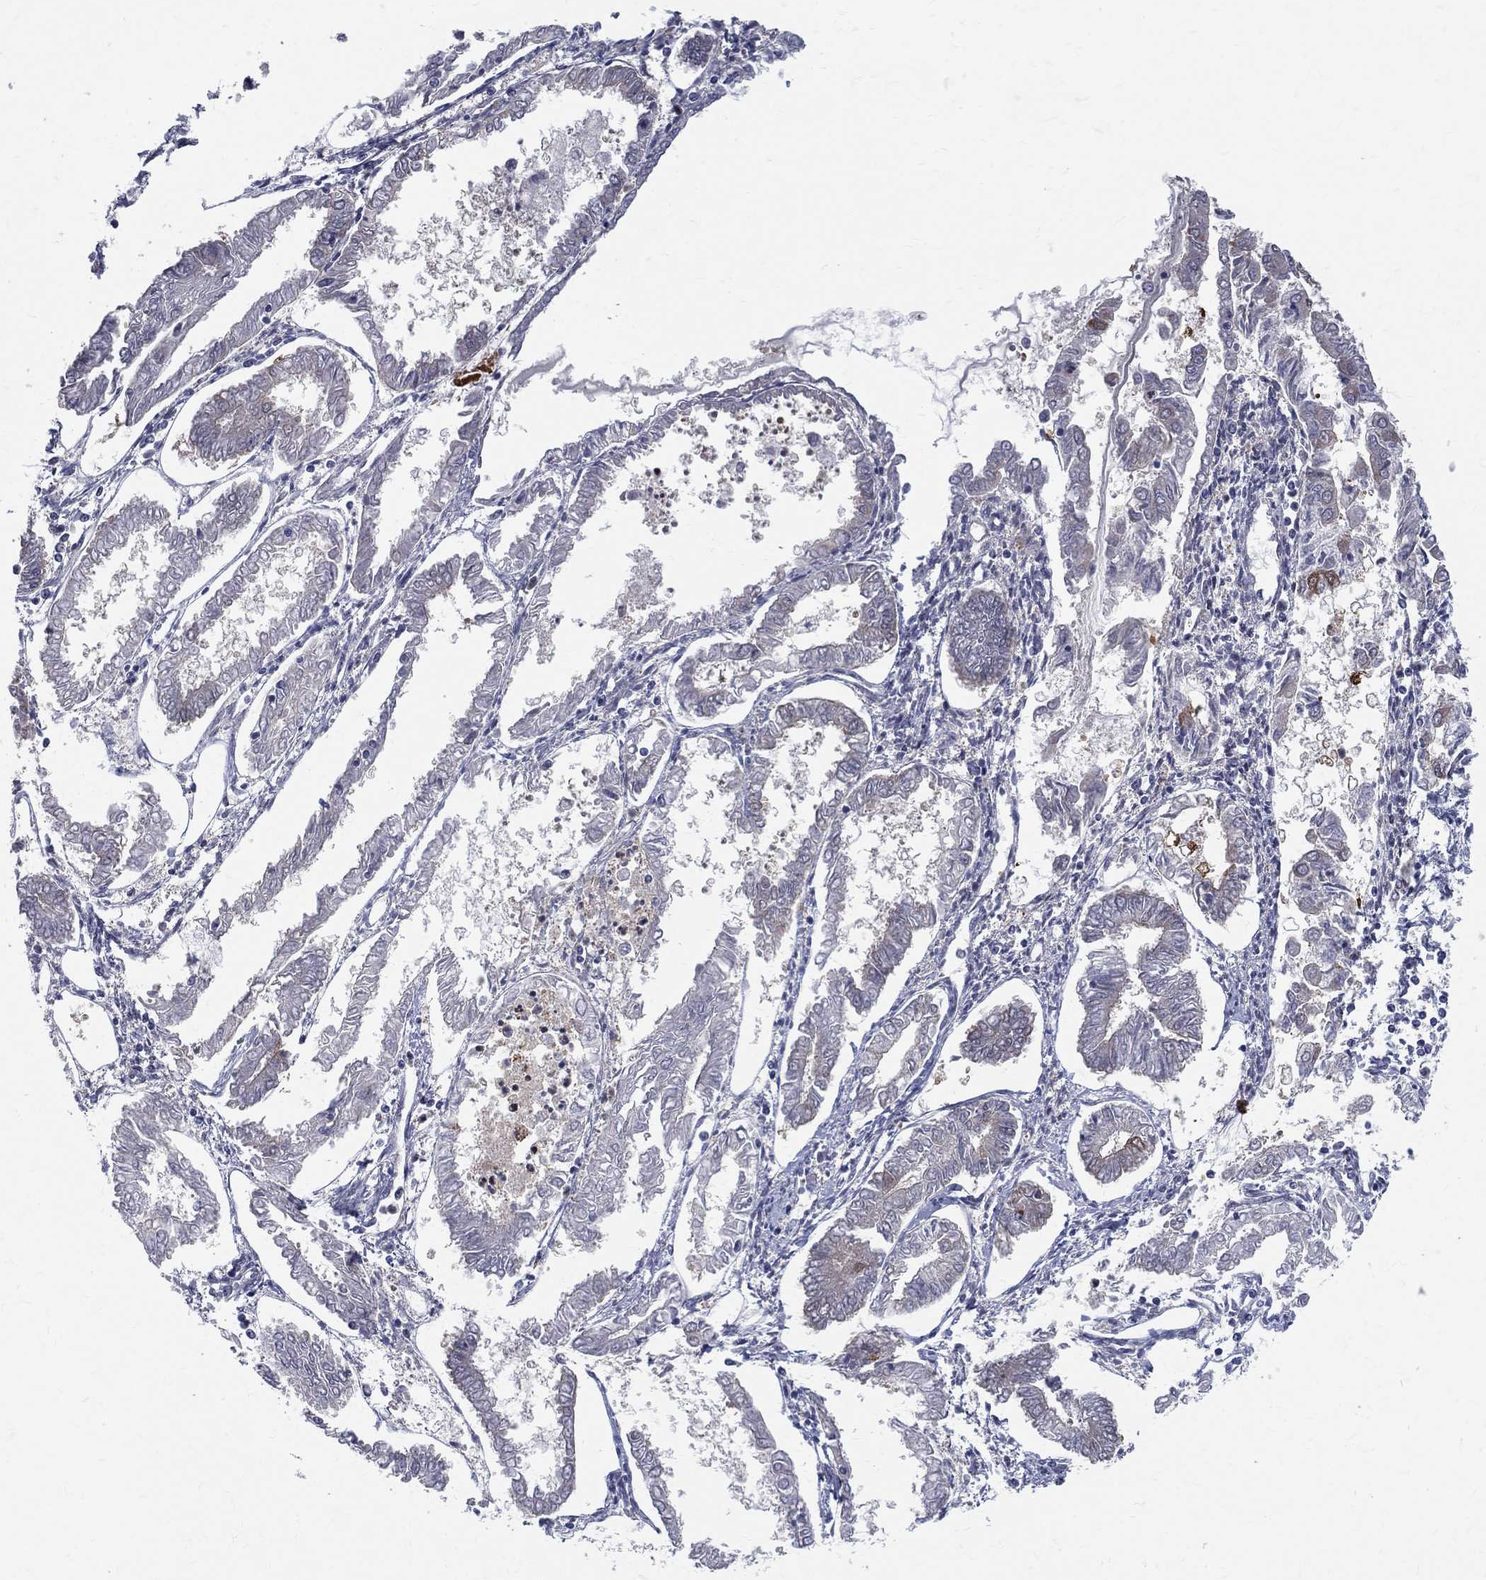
{"staining": {"intensity": "negative", "quantity": "none", "location": "none"}, "tissue": "endometrial cancer", "cell_type": "Tumor cells", "image_type": "cancer", "snomed": [{"axis": "morphology", "description": "Adenocarcinoma, NOS"}, {"axis": "topography", "description": "Endometrium"}], "caption": "Immunohistochemistry (IHC) micrograph of human endometrial cancer (adenocarcinoma) stained for a protein (brown), which exhibits no staining in tumor cells.", "gene": "POMZP3", "patient": {"sex": "female", "age": 68}}